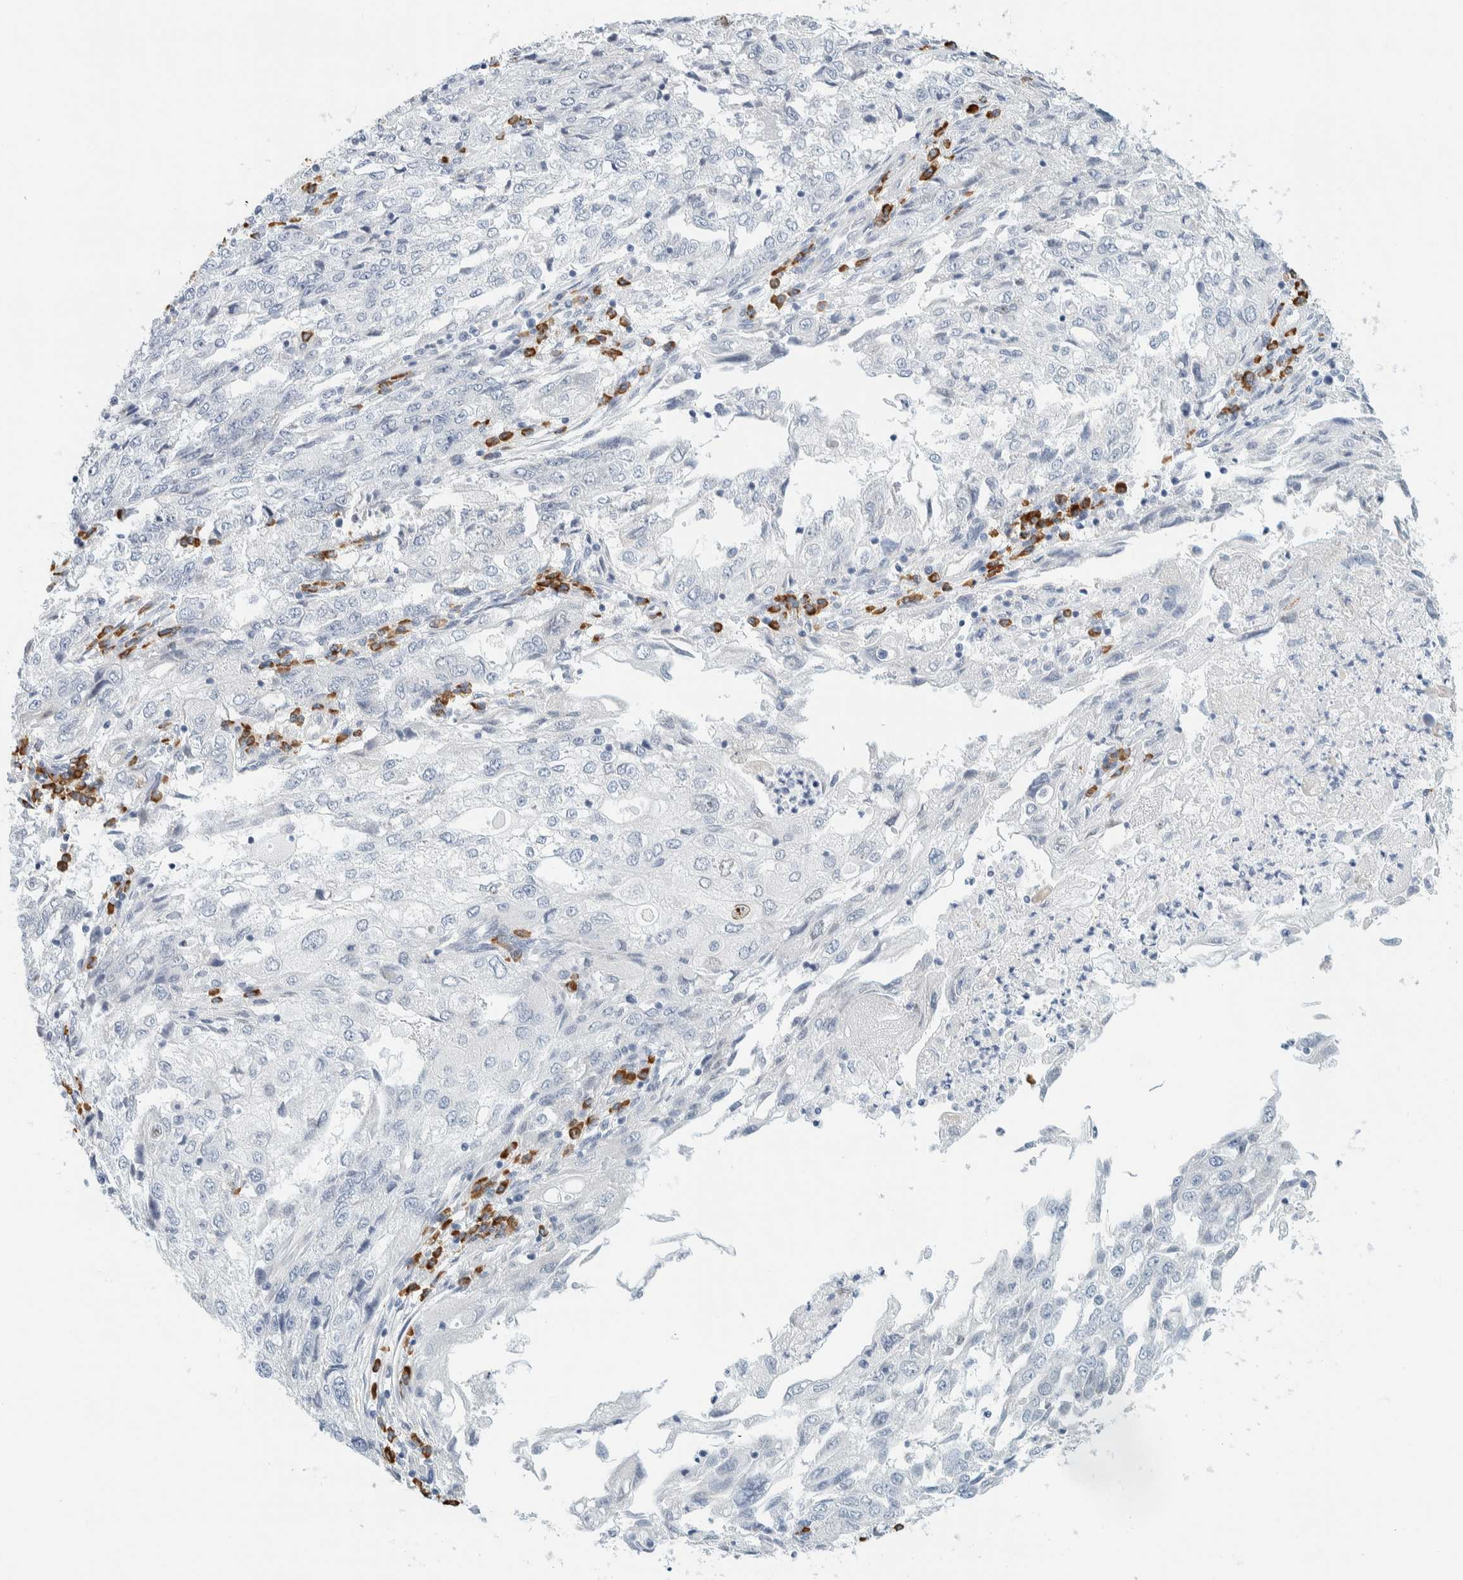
{"staining": {"intensity": "negative", "quantity": "none", "location": "none"}, "tissue": "endometrial cancer", "cell_type": "Tumor cells", "image_type": "cancer", "snomed": [{"axis": "morphology", "description": "Adenocarcinoma, NOS"}, {"axis": "topography", "description": "Endometrium"}], "caption": "Tumor cells show no significant staining in endometrial cancer (adenocarcinoma). The staining was performed using DAB to visualize the protein expression in brown, while the nuclei were stained in blue with hematoxylin (Magnification: 20x).", "gene": "ARHGAP27", "patient": {"sex": "female", "age": 49}}